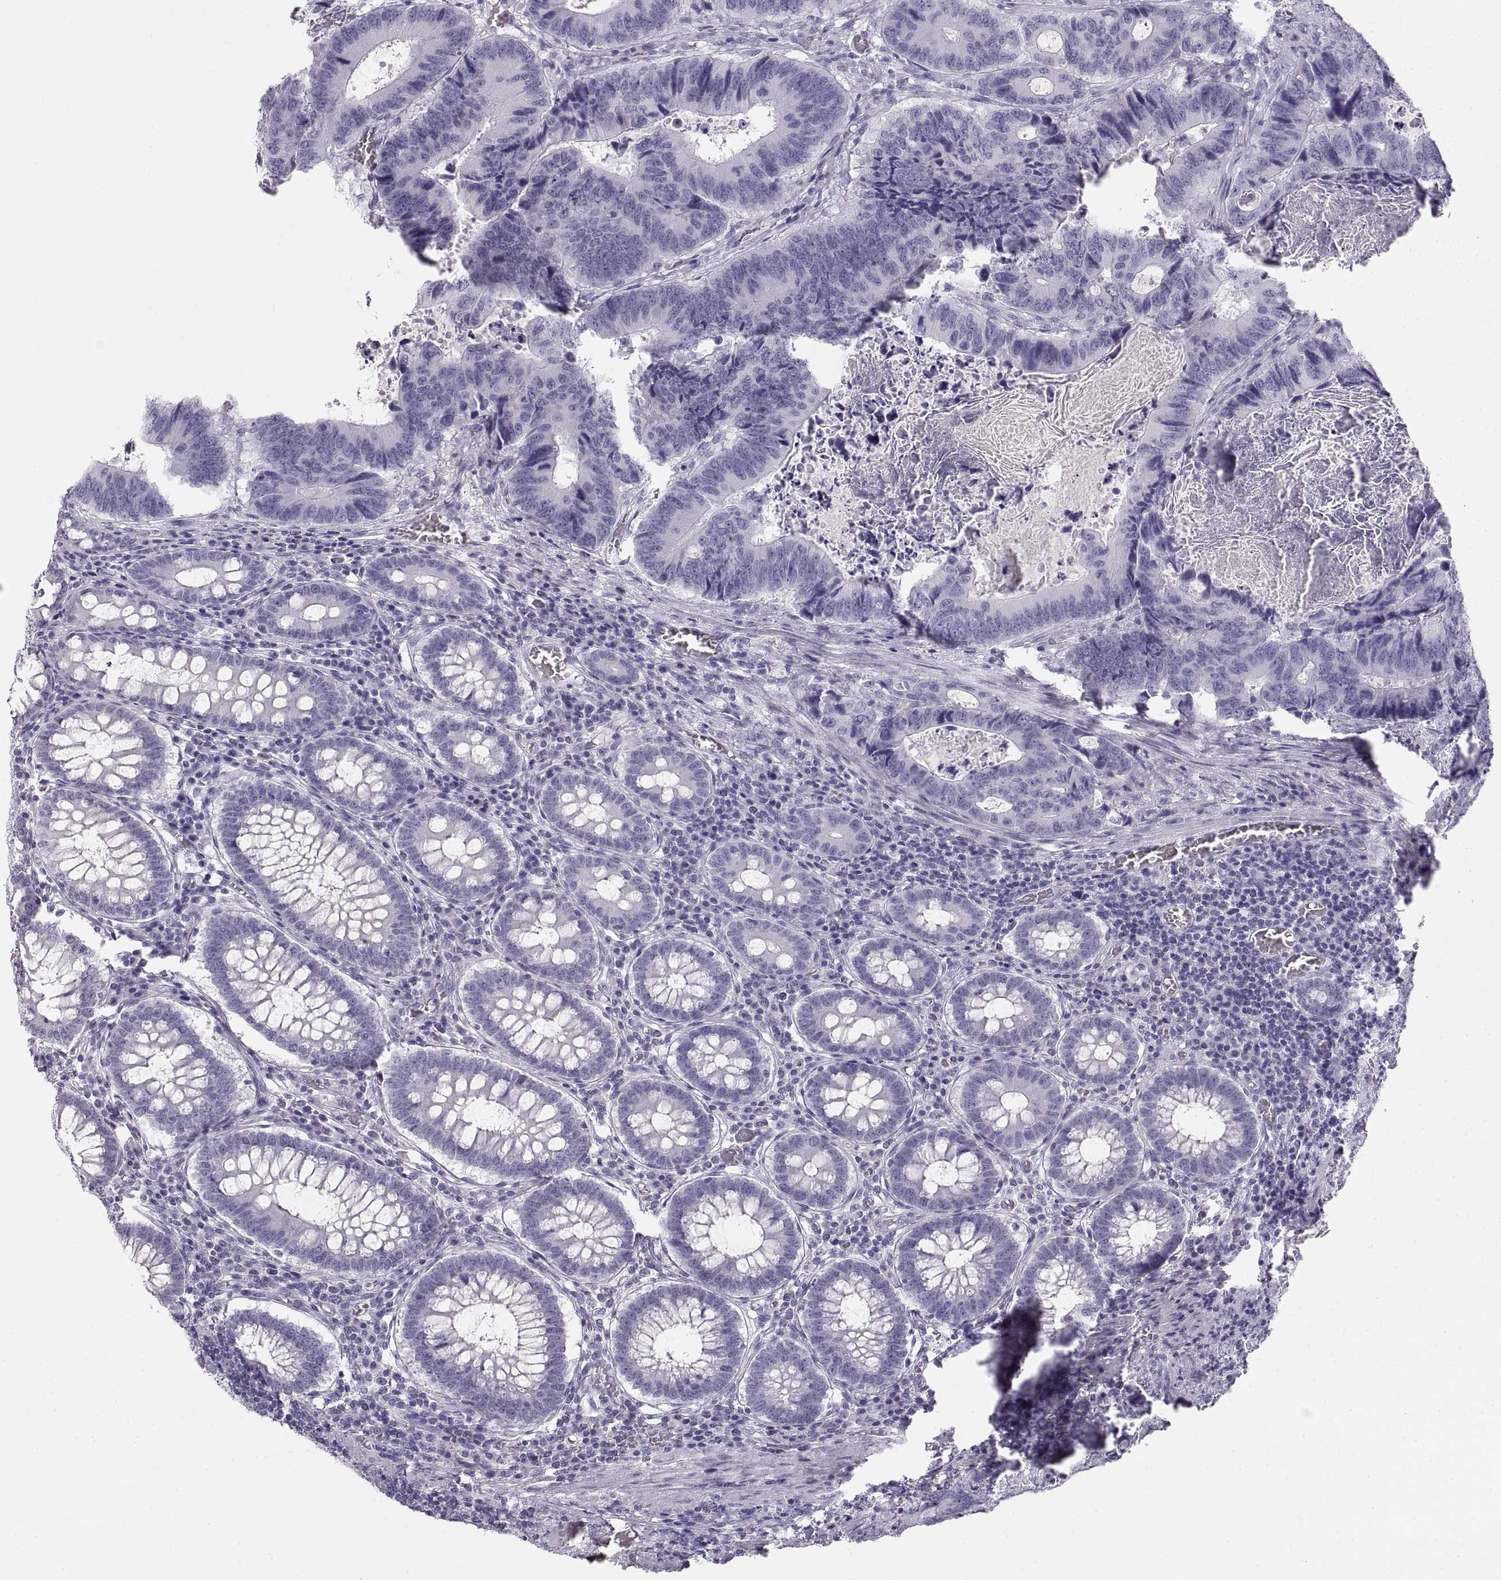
{"staining": {"intensity": "negative", "quantity": "none", "location": "none"}, "tissue": "colorectal cancer", "cell_type": "Tumor cells", "image_type": "cancer", "snomed": [{"axis": "morphology", "description": "Adenocarcinoma, NOS"}, {"axis": "topography", "description": "Colon"}], "caption": "This histopathology image is of colorectal cancer stained with IHC to label a protein in brown with the nuclei are counter-stained blue. There is no staining in tumor cells.", "gene": "CRYAA", "patient": {"sex": "female", "age": 82}}